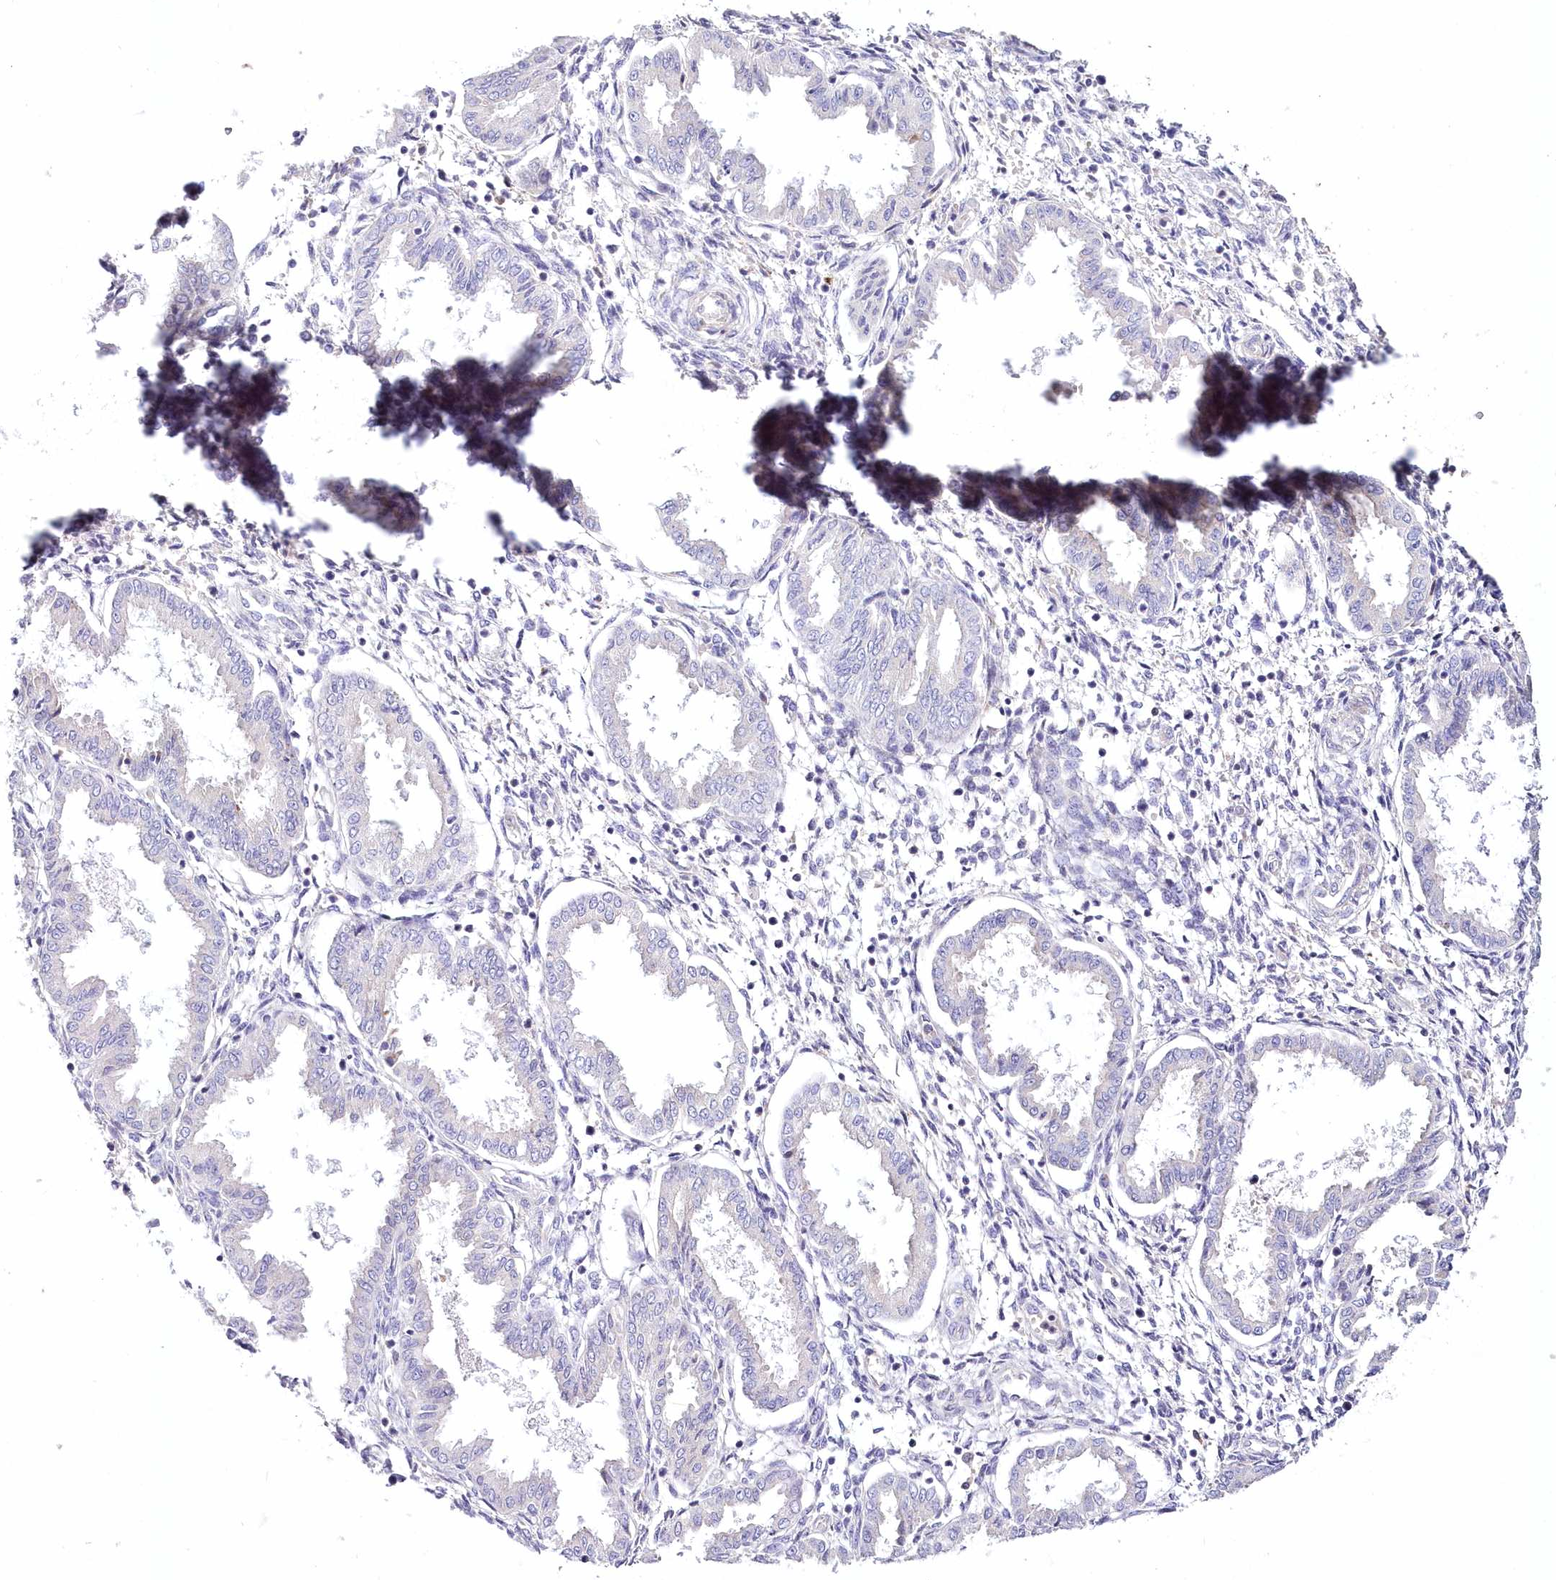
{"staining": {"intensity": "negative", "quantity": "none", "location": "none"}, "tissue": "endometrium", "cell_type": "Cells in endometrial stroma", "image_type": "normal", "snomed": [{"axis": "morphology", "description": "Normal tissue, NOS"}, {"axis": "topography", "description": "Endometrium"}], "caption": "This is an immunohistochemistry micrograph of benign human endometrium. There is no staining in cells in endometrial stroma.", "gene": "ARFGEF3", "patient": {"sex": "female", "age": 33}}